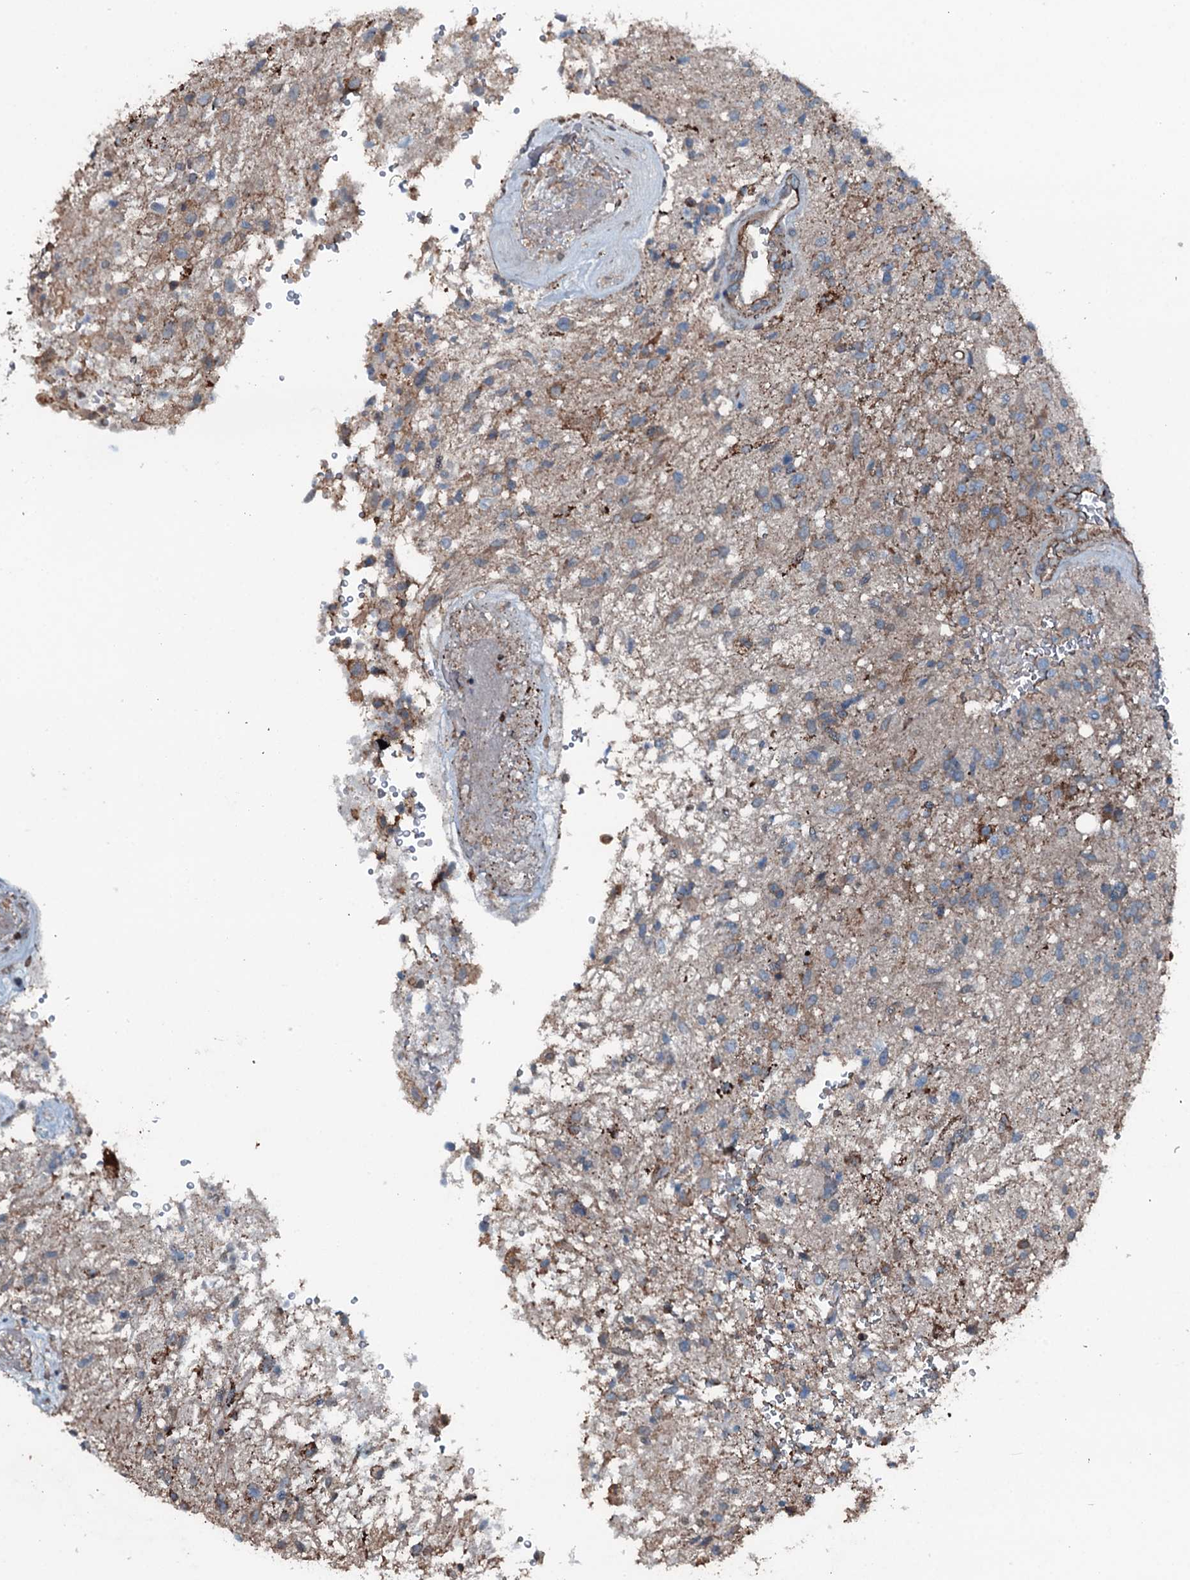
{"staining": {"intensity": "weak", "quantity": "<25%", "location": "cytoplasmic/membranous"}, "tissue": "glioma", "cell_type": "Tumor cells", "image_type": "cancer", "snomed": [{"axis": "morphology", "description": "Glioma, malignant, High grade"}, {"axis": "topography", "description": "Brain"}], "caption": "Immunohistochemistry of glioma shows no positivity in tumor cells.", "gene": "SLC25A38", "patient": {"sex": "male", "age": 56}}